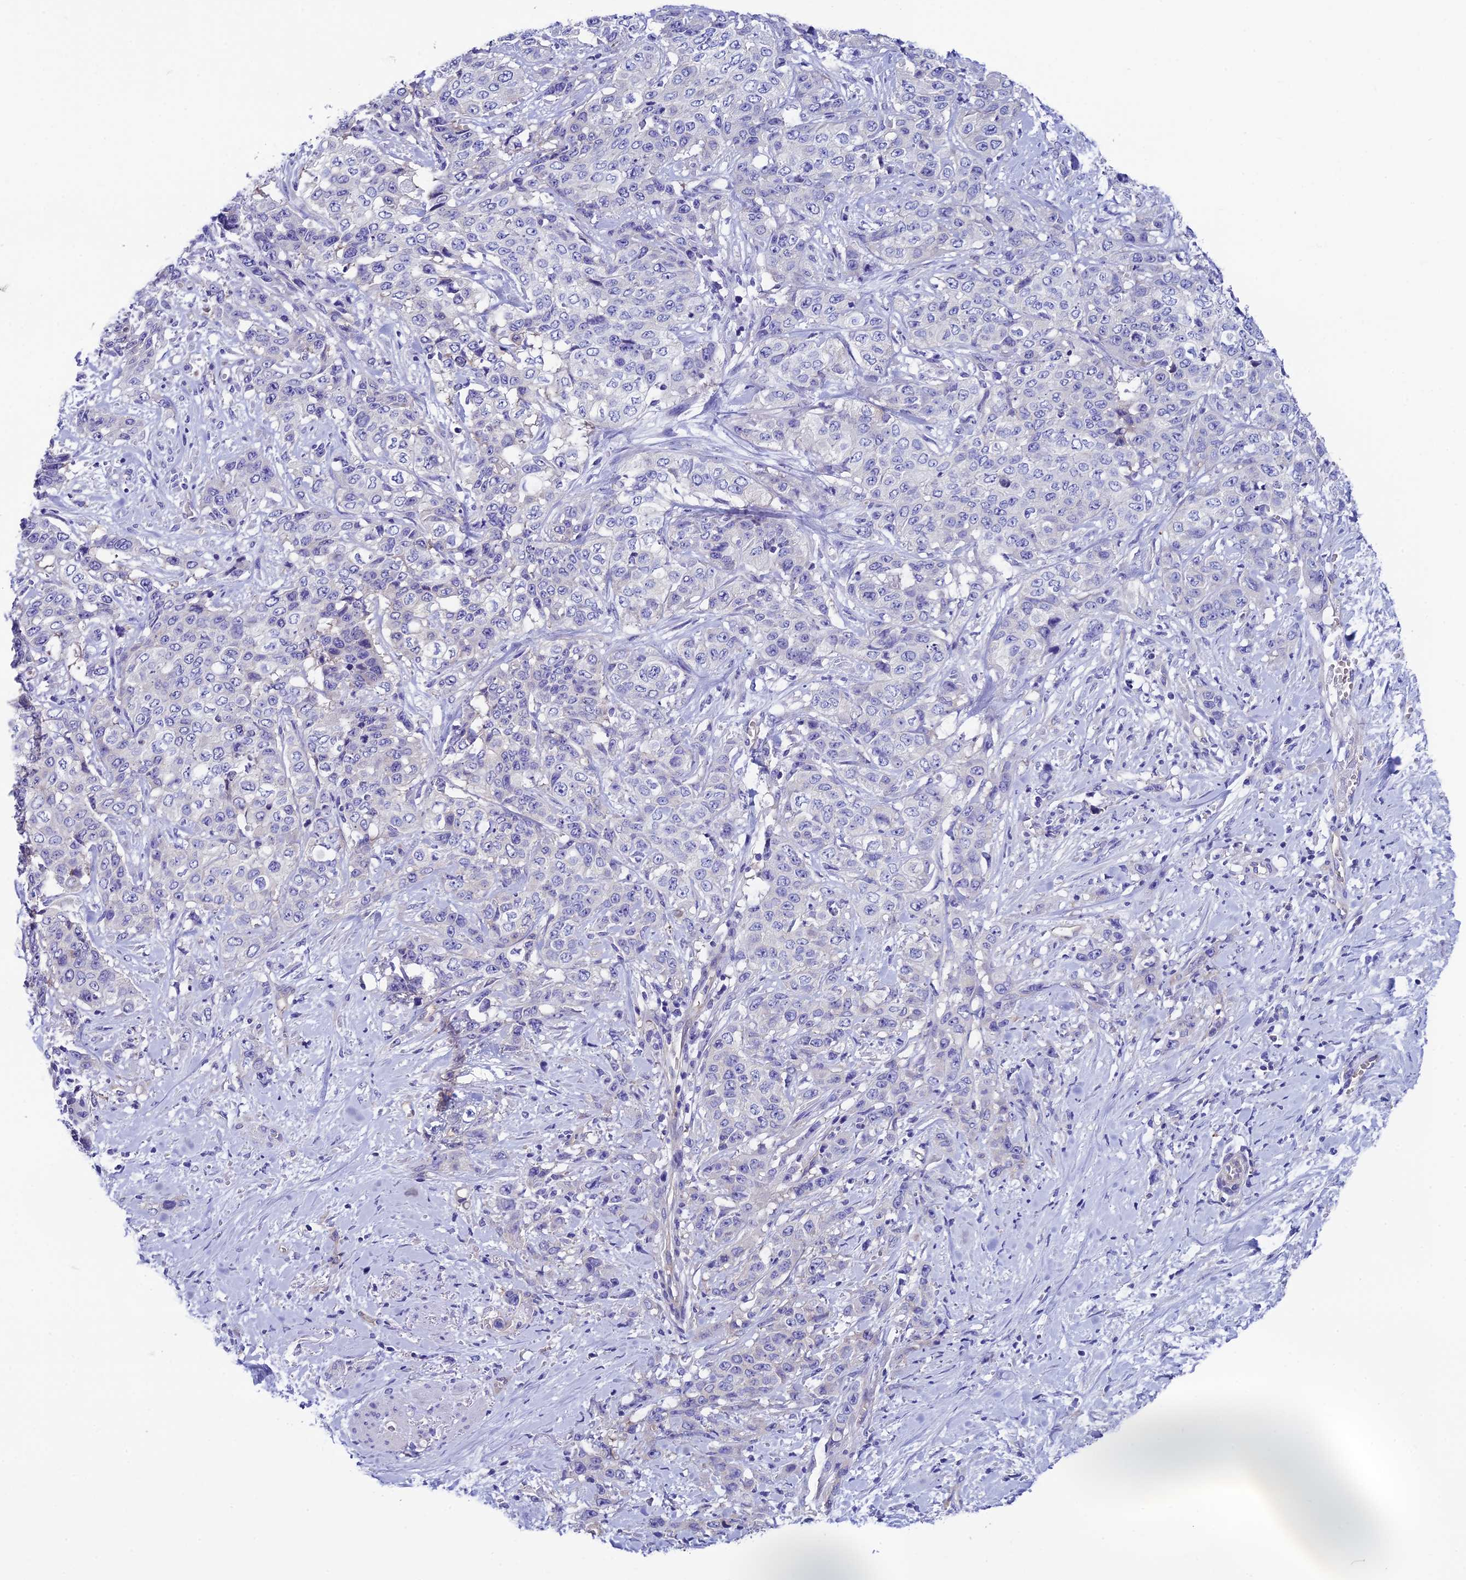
{"staining": {"intensity": "negative", "quantity": "none", "location": "none"}, "tissue": "stomach cancer", "cell_type": "Tumor cells", "image_type": "cancer", "snomed": [{"axis": "morphology", "description": "Adenocarcinoma, NOS"}, {"axis": "topography", "description": "Stomach, upper"}], "caption": "Stomach cancer (adenocarcinoma) was stained to show a protein in brown. There is no significant expression in tumor cells. (DAB IHC with hematoxylin counter stain).", "gene": "PPFIA3", "patient": {"sex": "male", "age": 62}}